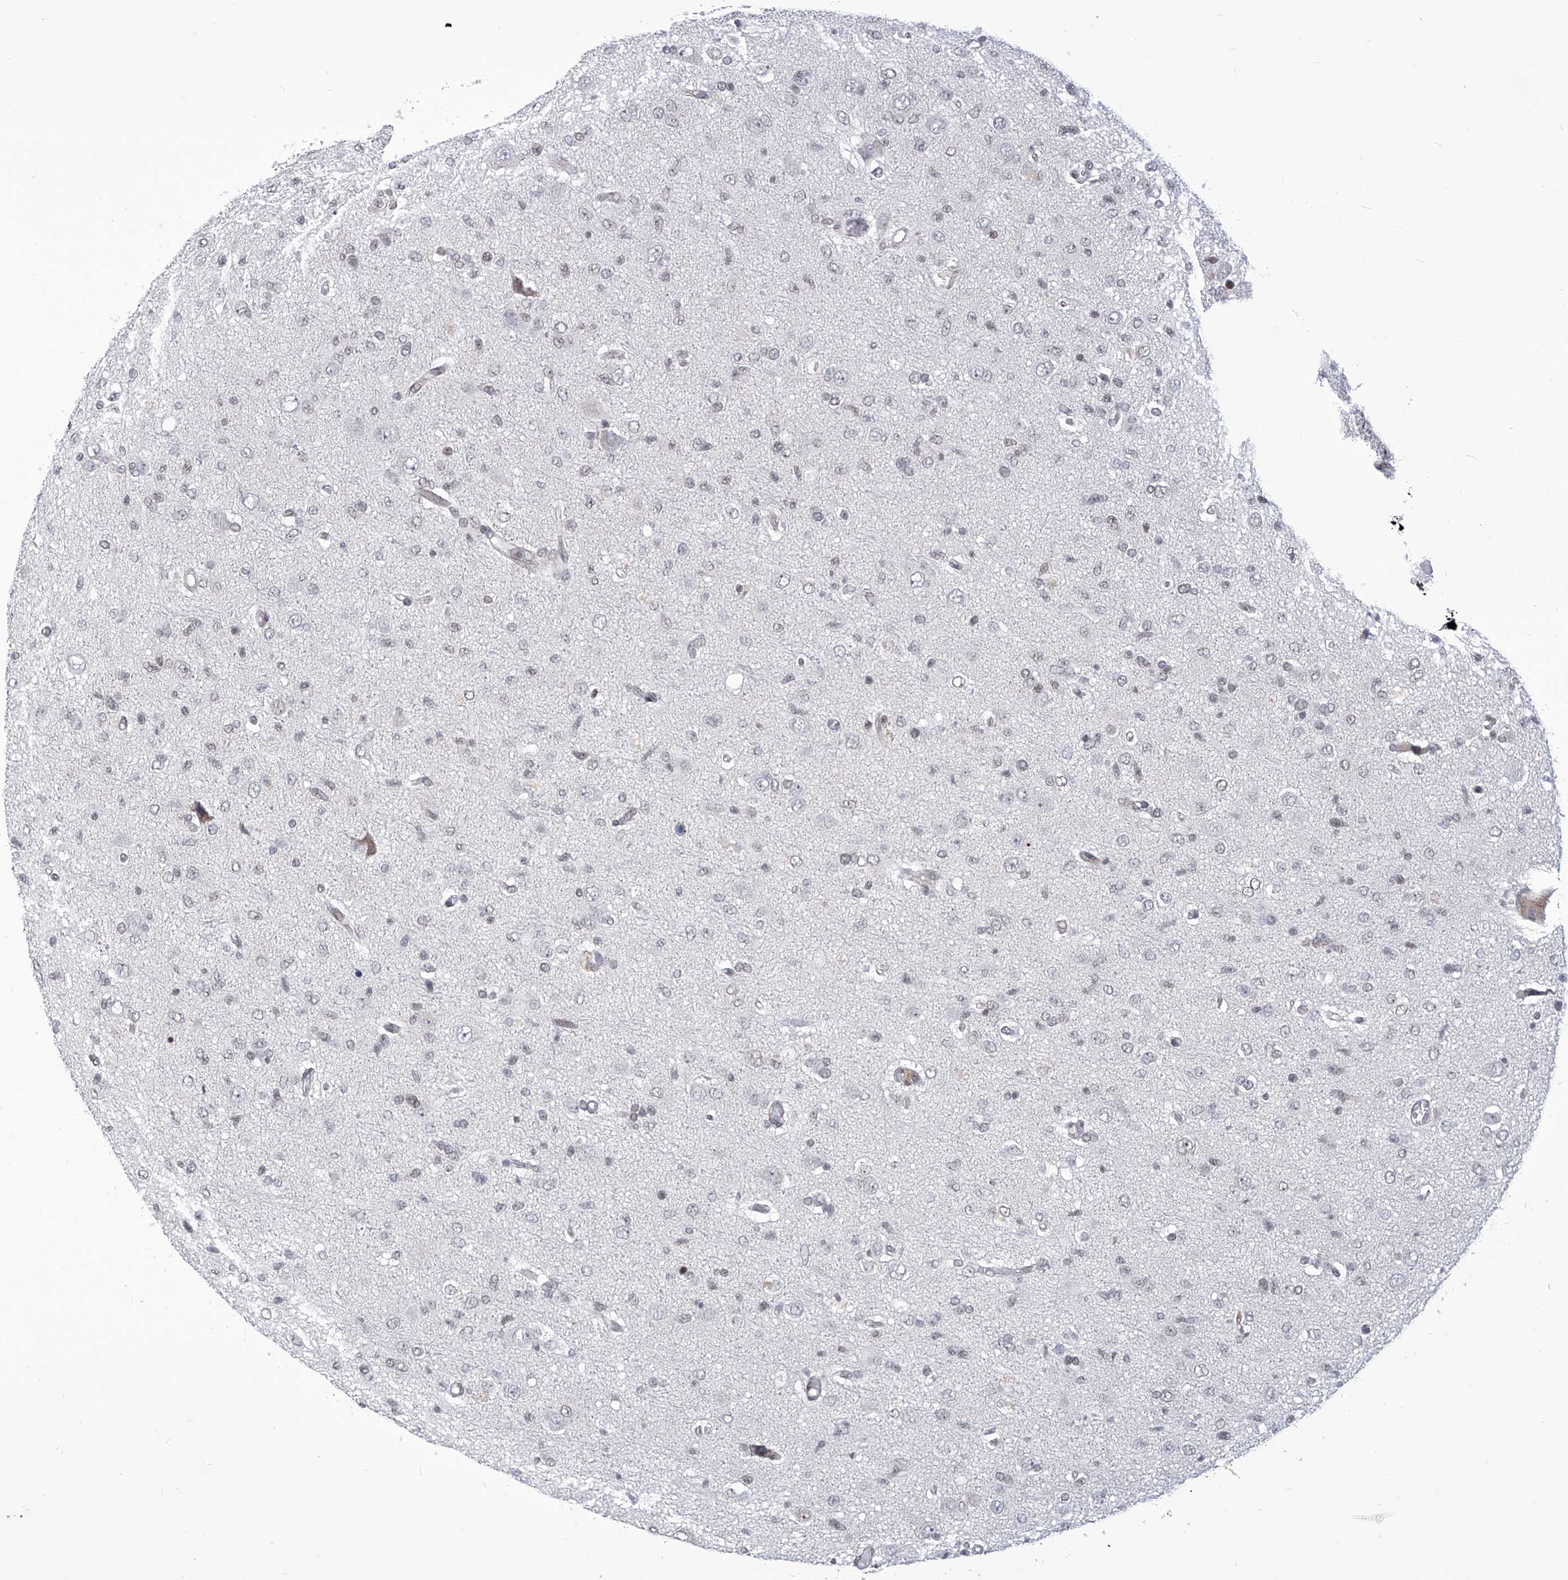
{"staining": {"intensity": "negative", "quantity": "none", "location": "none"}, "tissue": "glioma", "cell_type": "Tumor cells", "image_type": "cancer", "snomed": [{"axis": "morphology", "description": "Glioma, malignant, High grade"}, {"axis": "topography", "description": "Brain"}], "caption": "Immunohistochemistry of human high-grade glioma (malignant) demonstrates no expression in tumor cells. (DAB immunohistochemistry visualized using brightfield microscopy, high magnification).", "gene": "CEP290", "patient": {"sex": "female", "age": 59}}